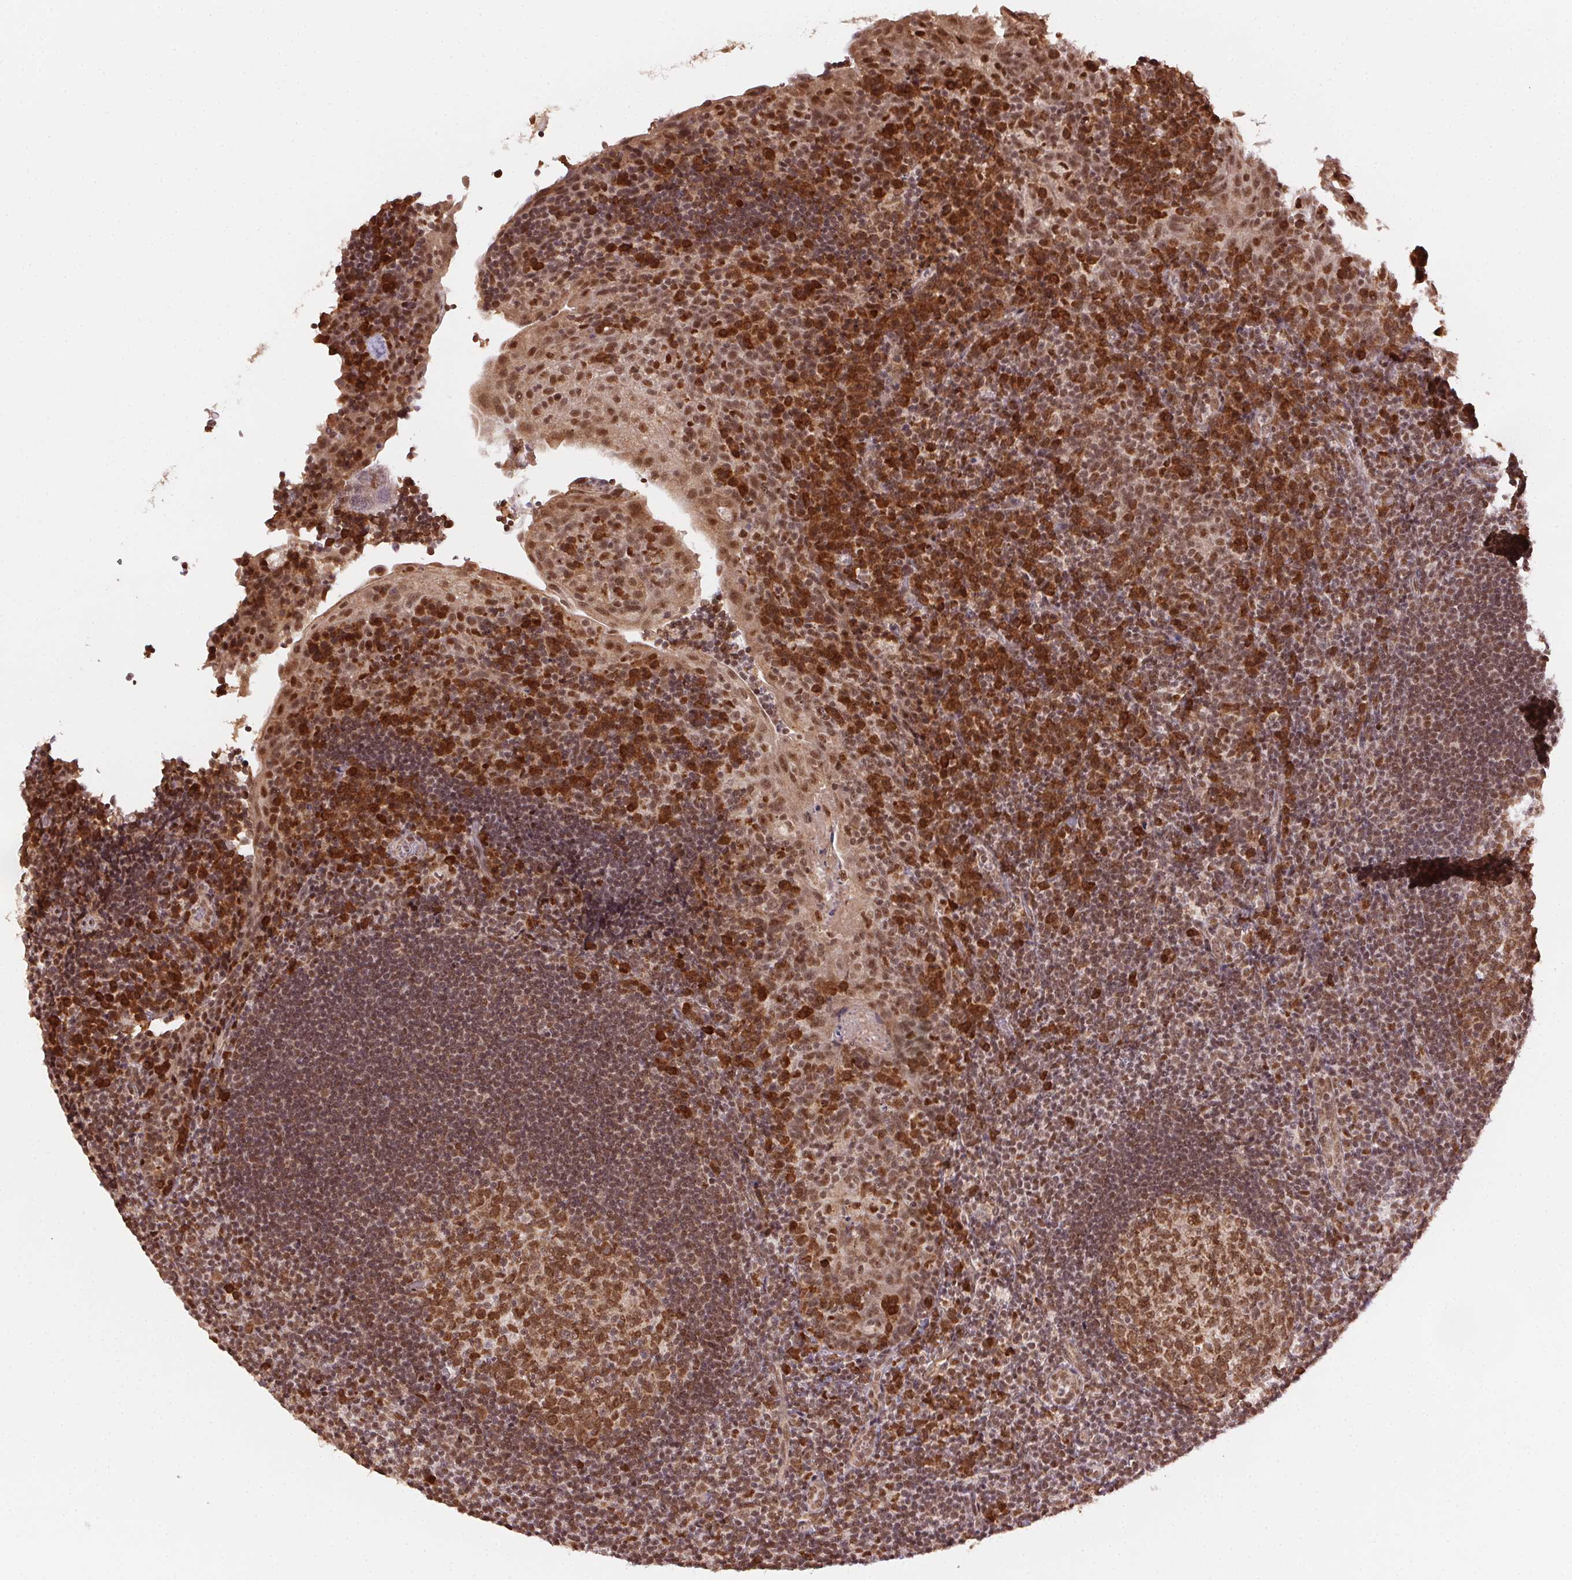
{"staining": {"intensity": "moderate", "quantity": ">75%", "location": "nuclear"}, "tissue": "tonsil", "cell_type": "Germinal center cells", "image_type": "normal", "snomed": [{"axis": "morphology", "description": "Normal tissue, NOS"}, {"axis": "topography", "description": "Tonsil"}], "caption": "High-magnification brightfield microscopy of unremarkable tonsil stained with DAB (3,3'-diaminobenzidine) (brown) and counterstained with hematoxylin (blue). germinal center cells exhibit moderate nuclear positivity is identified in approximately>75% of cells.", "gene": "TREML4", "patient": {"sex": "male", "age": 17}}